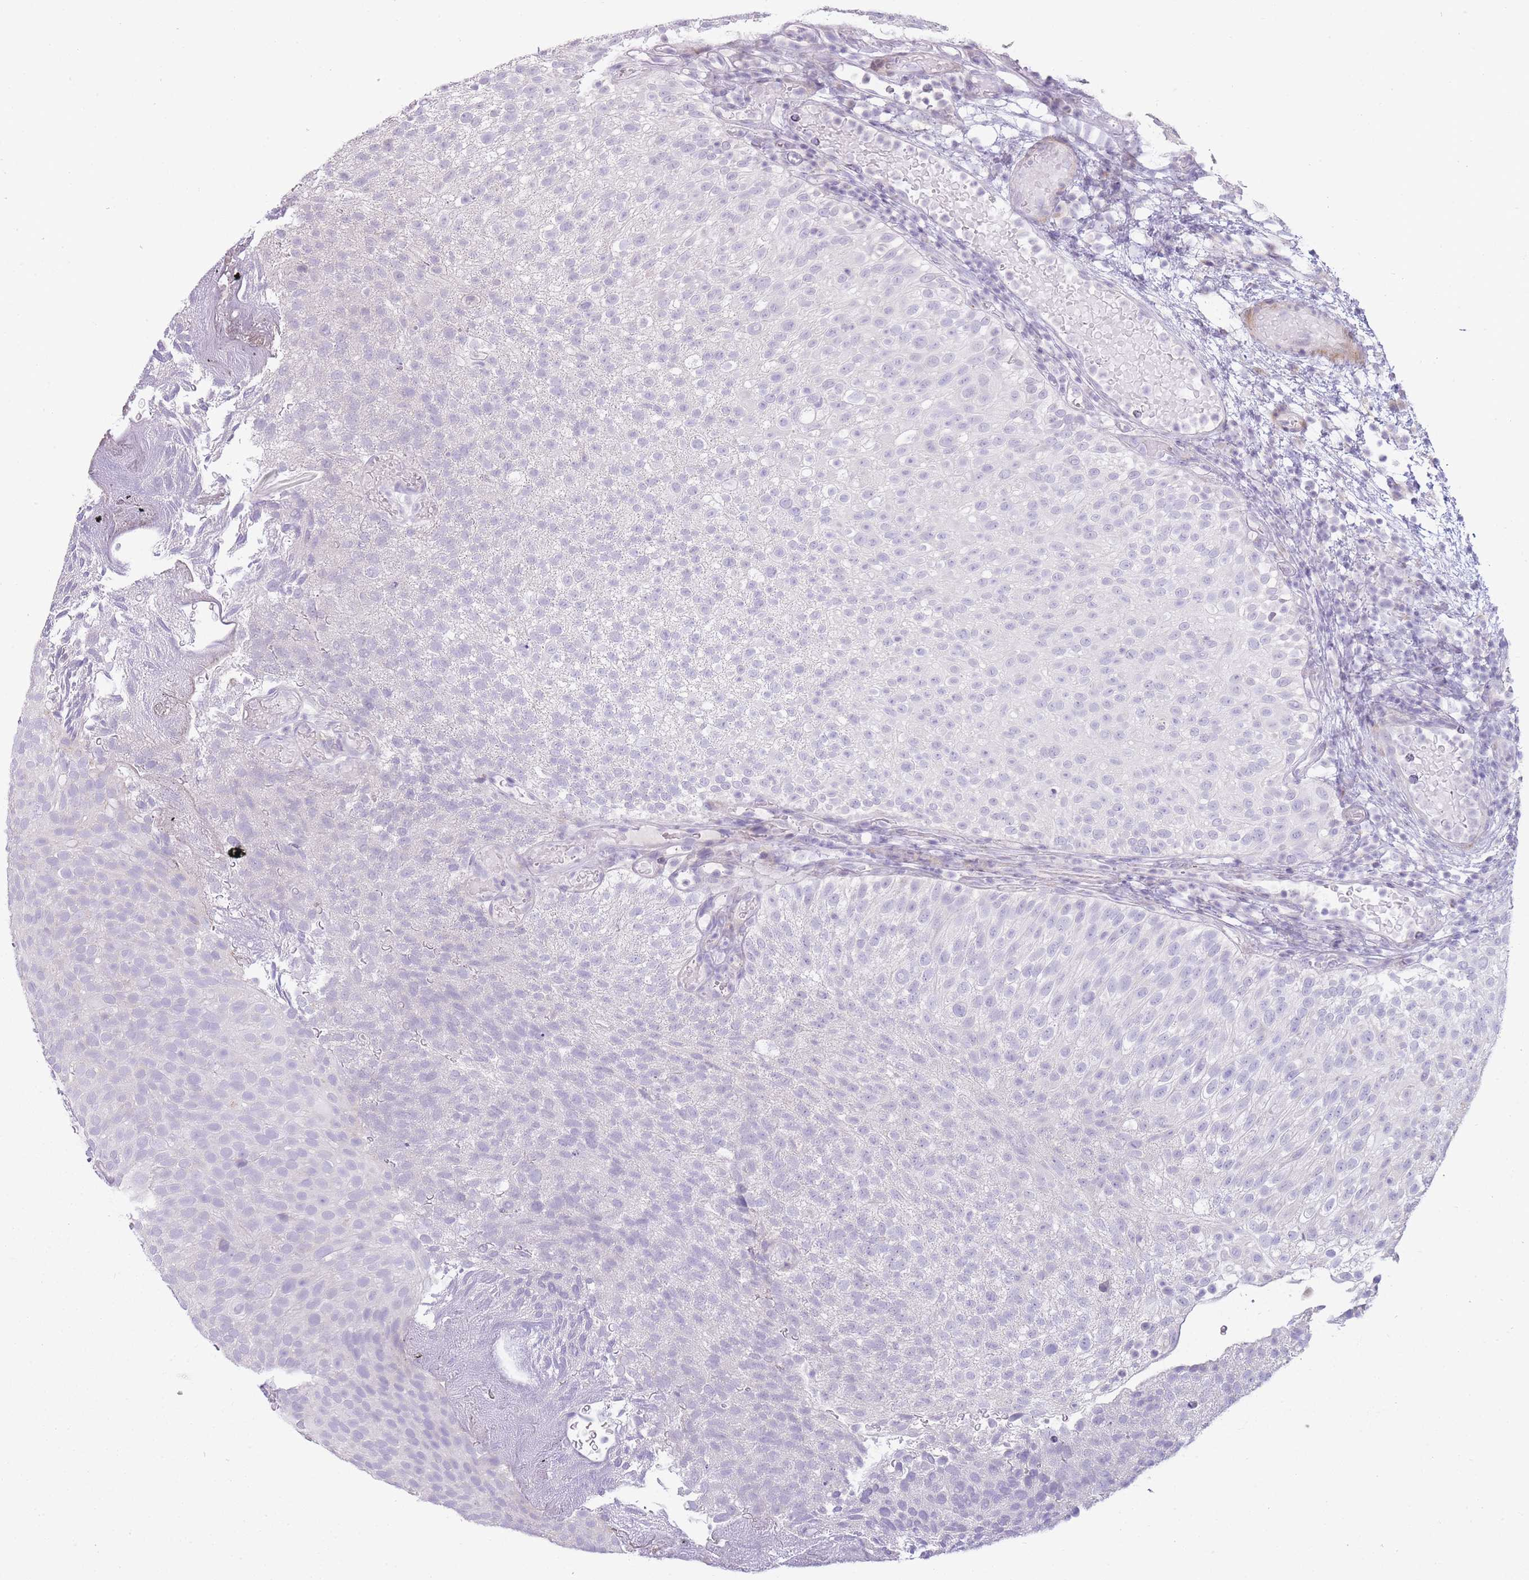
{"staining": {"intensity": "negative", "quantity": "none", "location": "none"}, "tissue": "urothelial cancer", "cell_type": "Tumor cells", "image_type": "cancer", "snomed": [{"axis": "morphology", "description": "Urothelial carcinoma, Low grade"}, {"axis": "topography", "description": "Urinary bladder"}], "caption": "This is an immunohistochemistry (IHC) micrograph of human low-grade urothelial carcinoma. There is no staining in tumor cells.", "gene": "PPP3R2", "patient": {"sex": "male", "age": 78}}